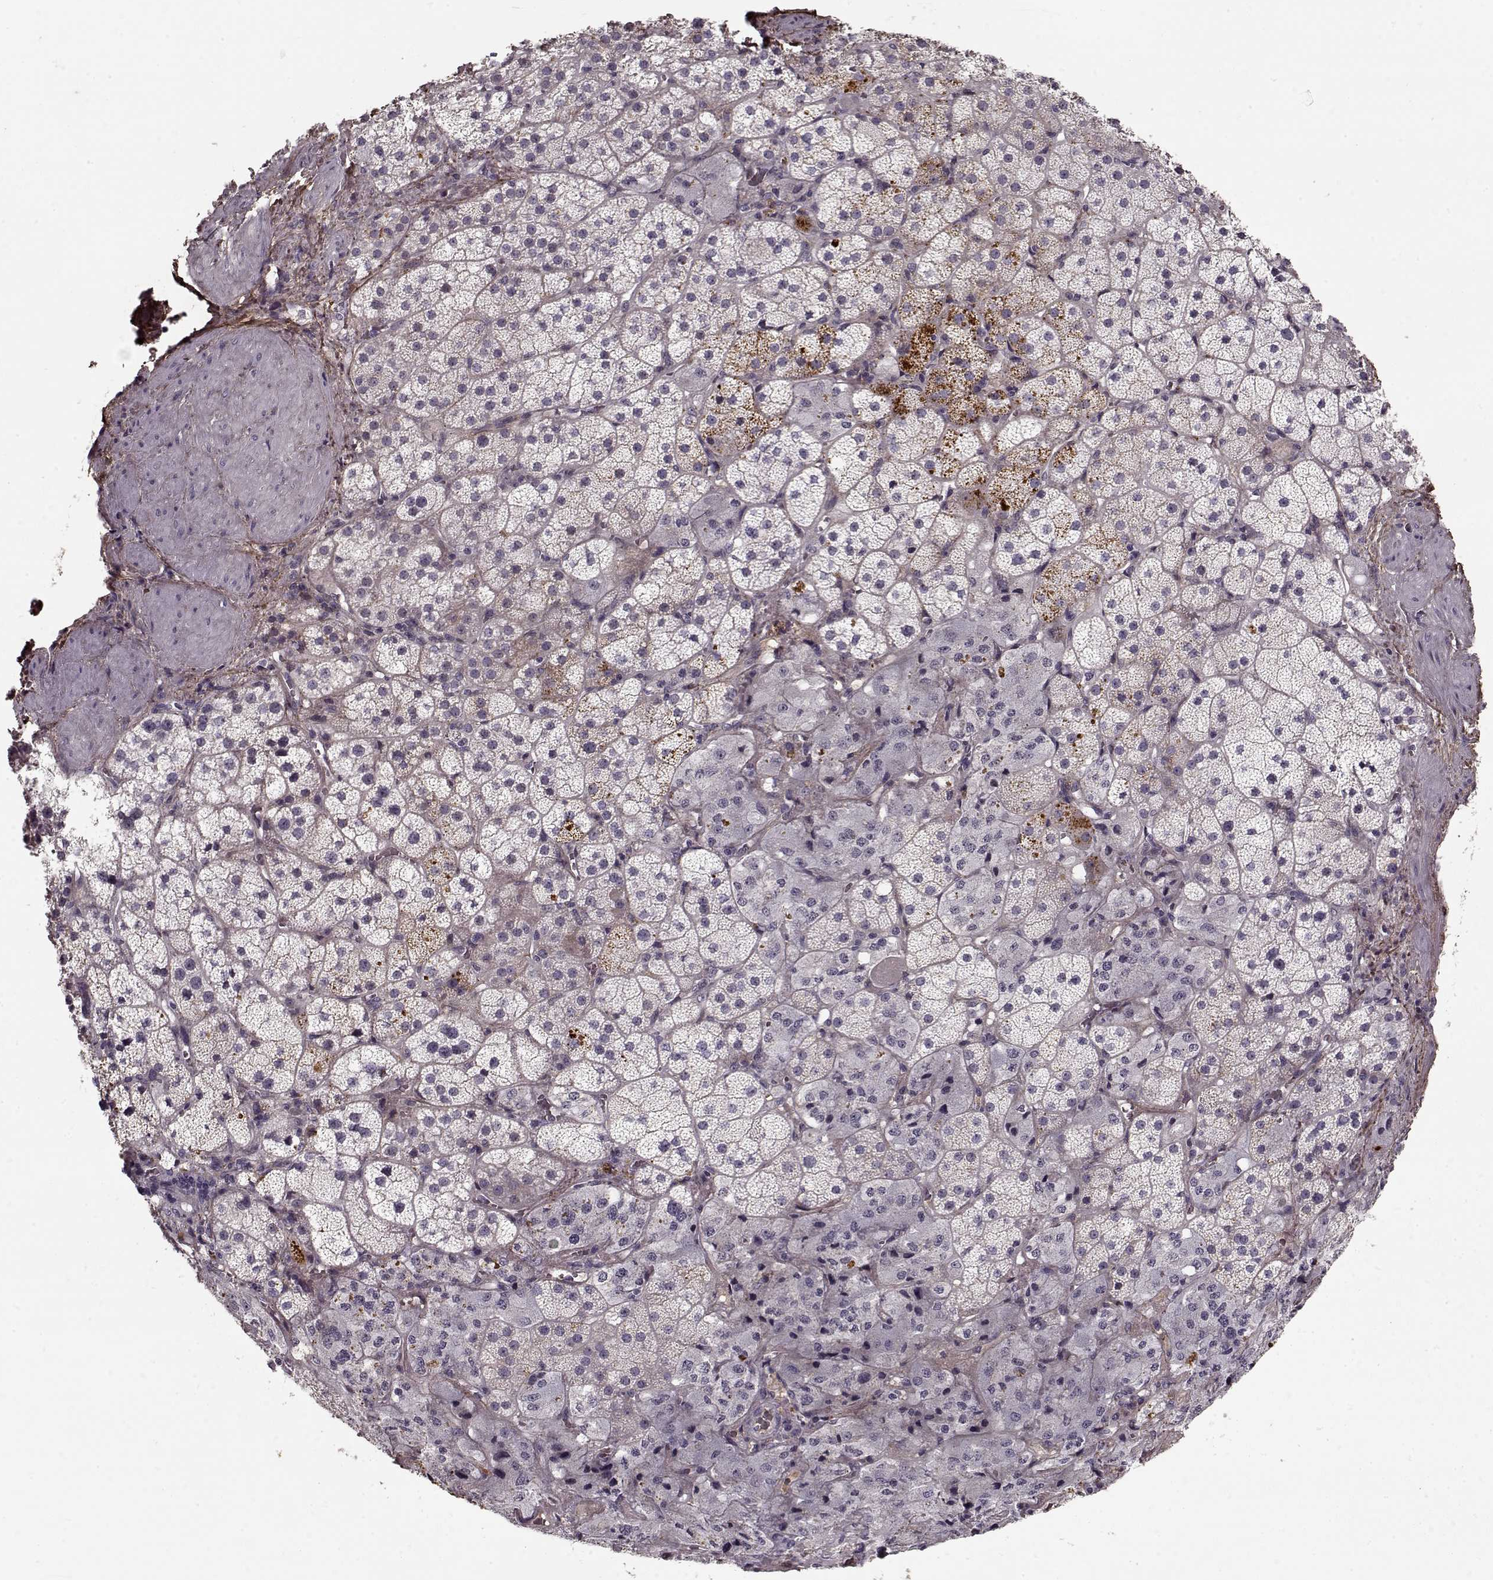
{"staining": {"intensity": "negative", "quantity": "none", "location": "none"}, "tissue": "adrenal gland", "cell_type": "Glandular cells", "image_type": "normal", "snomed": [{"axis": "morphology", "description": "Normal tissue, NOS"}, {"axis": "topography", "description": "Adrenal gland"}], "caption": "High power microscopy micrograph of an immunohistochemistry histopathology image of benign adrenal gland, revealing no significant expression in glandular cells. (DAB immunohistochemistry with hematoxylin counter stain).", "gene": "LUM", "patient": {"sex": "male", "age": 57}}